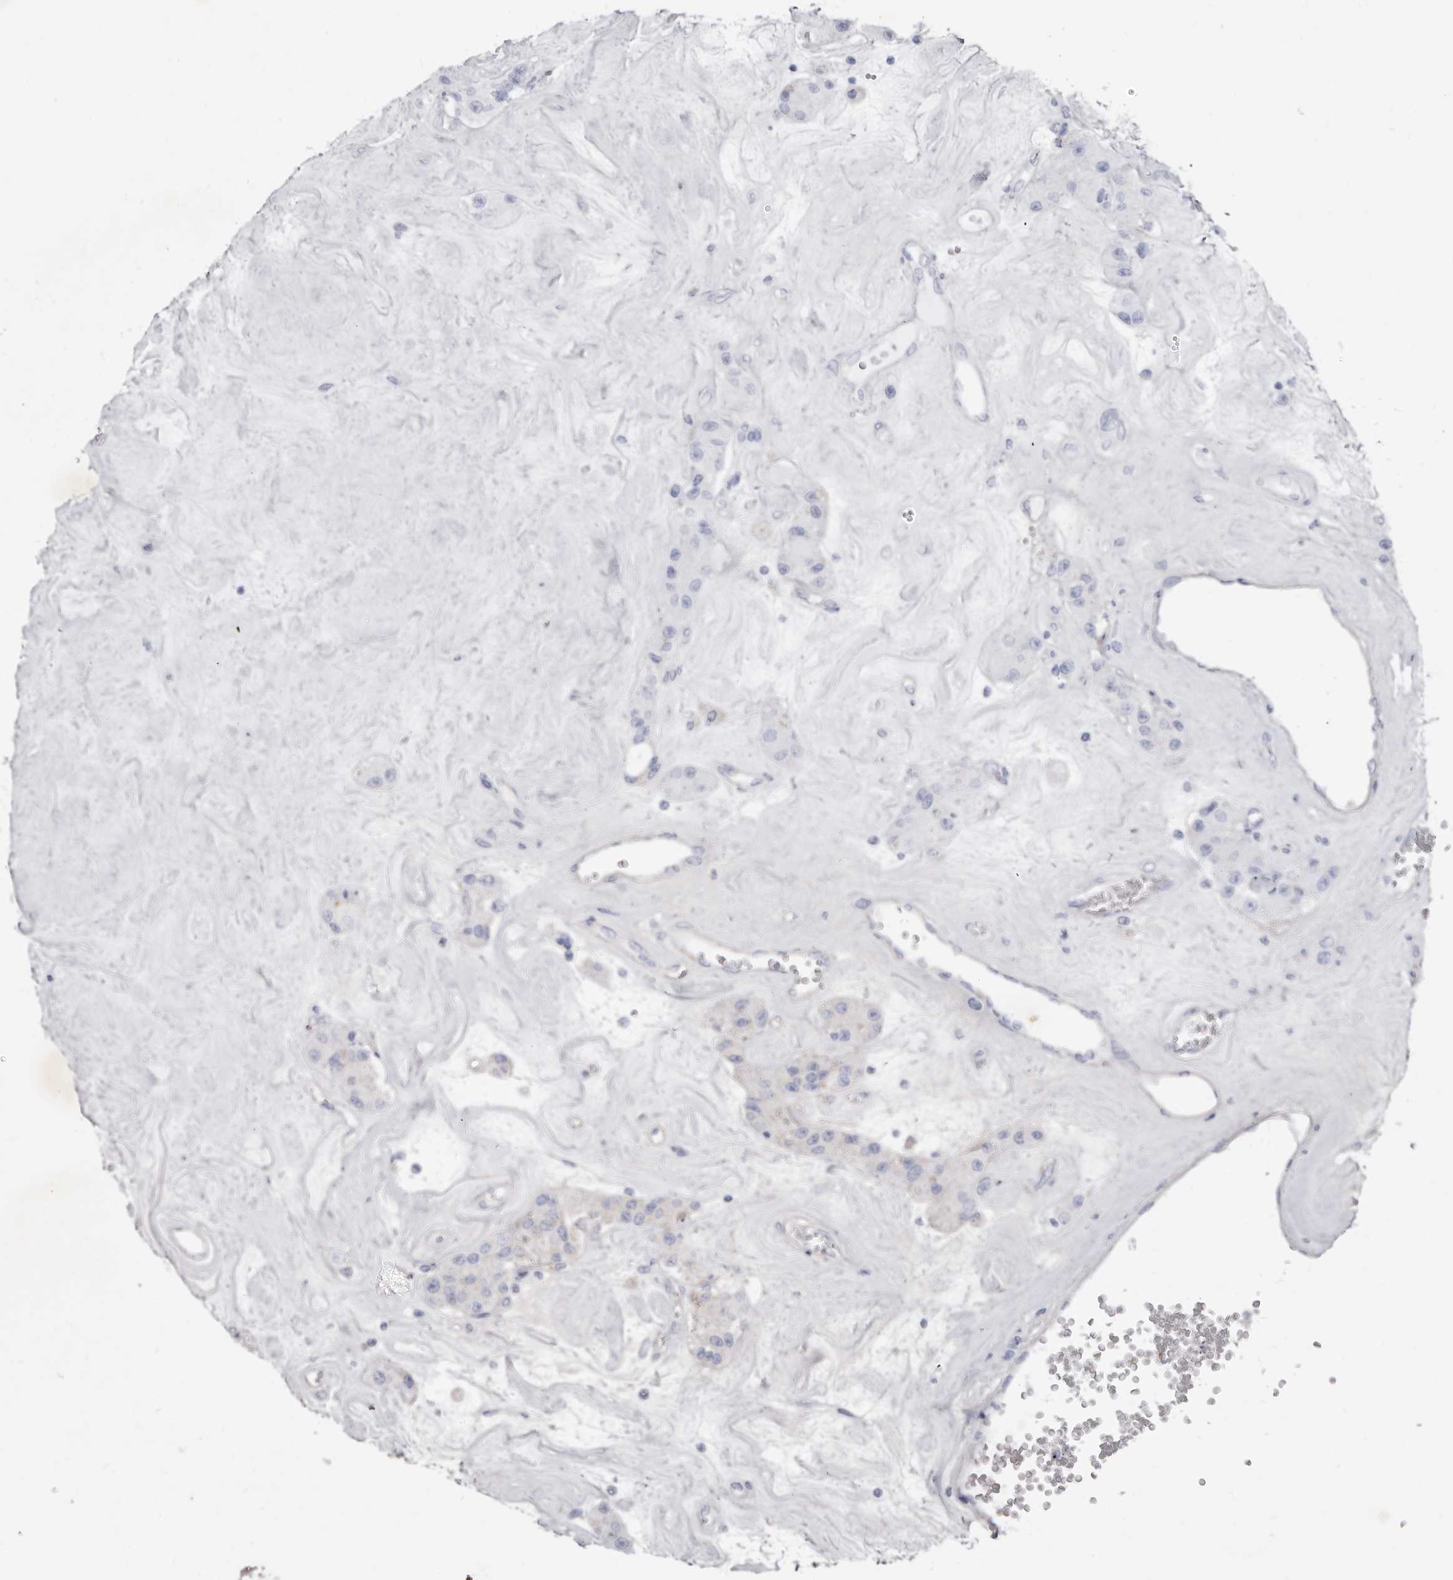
{"staining": {"intensity": "negative", "quantity": "none", "location": "none"}, "tissue": "carcinoid", "cell_type": "Tumor cells", "image_type": "cancer", "snomed": [{"axis": "morphology", "description": "Carcinoid, malignant, NOS"}, {"axis": "topography", "description": "Pancreas"}], "caption": "Tumor cells are negative for brown protein staining in carcinoid.", "gene": "SPTA1", "patient": {"sex": "male", "age": 41}}